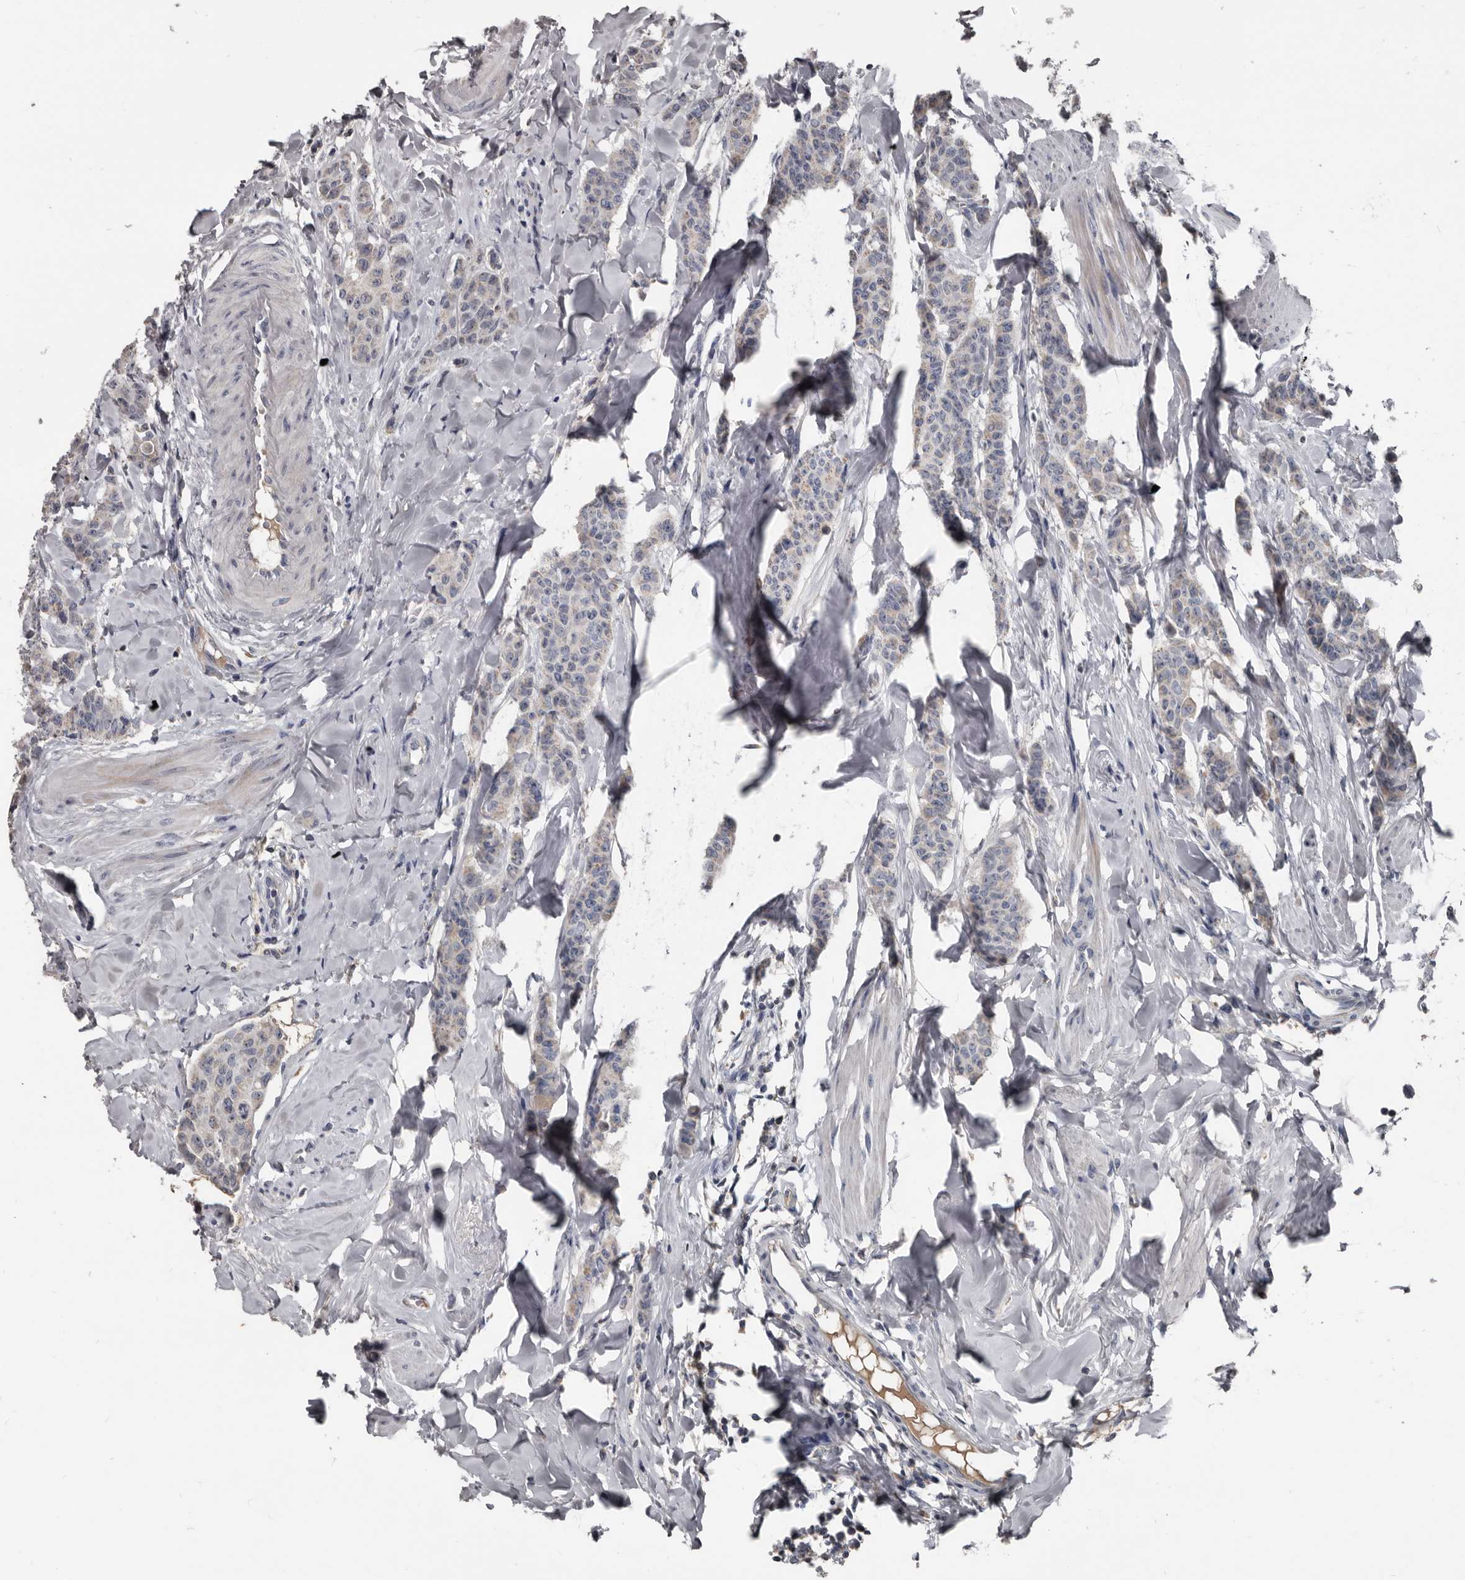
{"staining": {"intensity": "weak", "quantity": "<25%", "location": "cytoplasmic/membranous"}, "tissue": "breast cancer", "cell_type": "Tumor cells", "image_type": "cancer", "snomed": [{"axis": "morphology", "description": "Duct carcinoma"}, {"axis": "topography", "description": "Breast"}], "caption": "DAB immunohistochemical staining of infiltrating ductal carcinoma (breast) reveals no significant positivity in tumor cells.", "gene": "GREB1", "patient": {"sex": "female", "age": 40}}